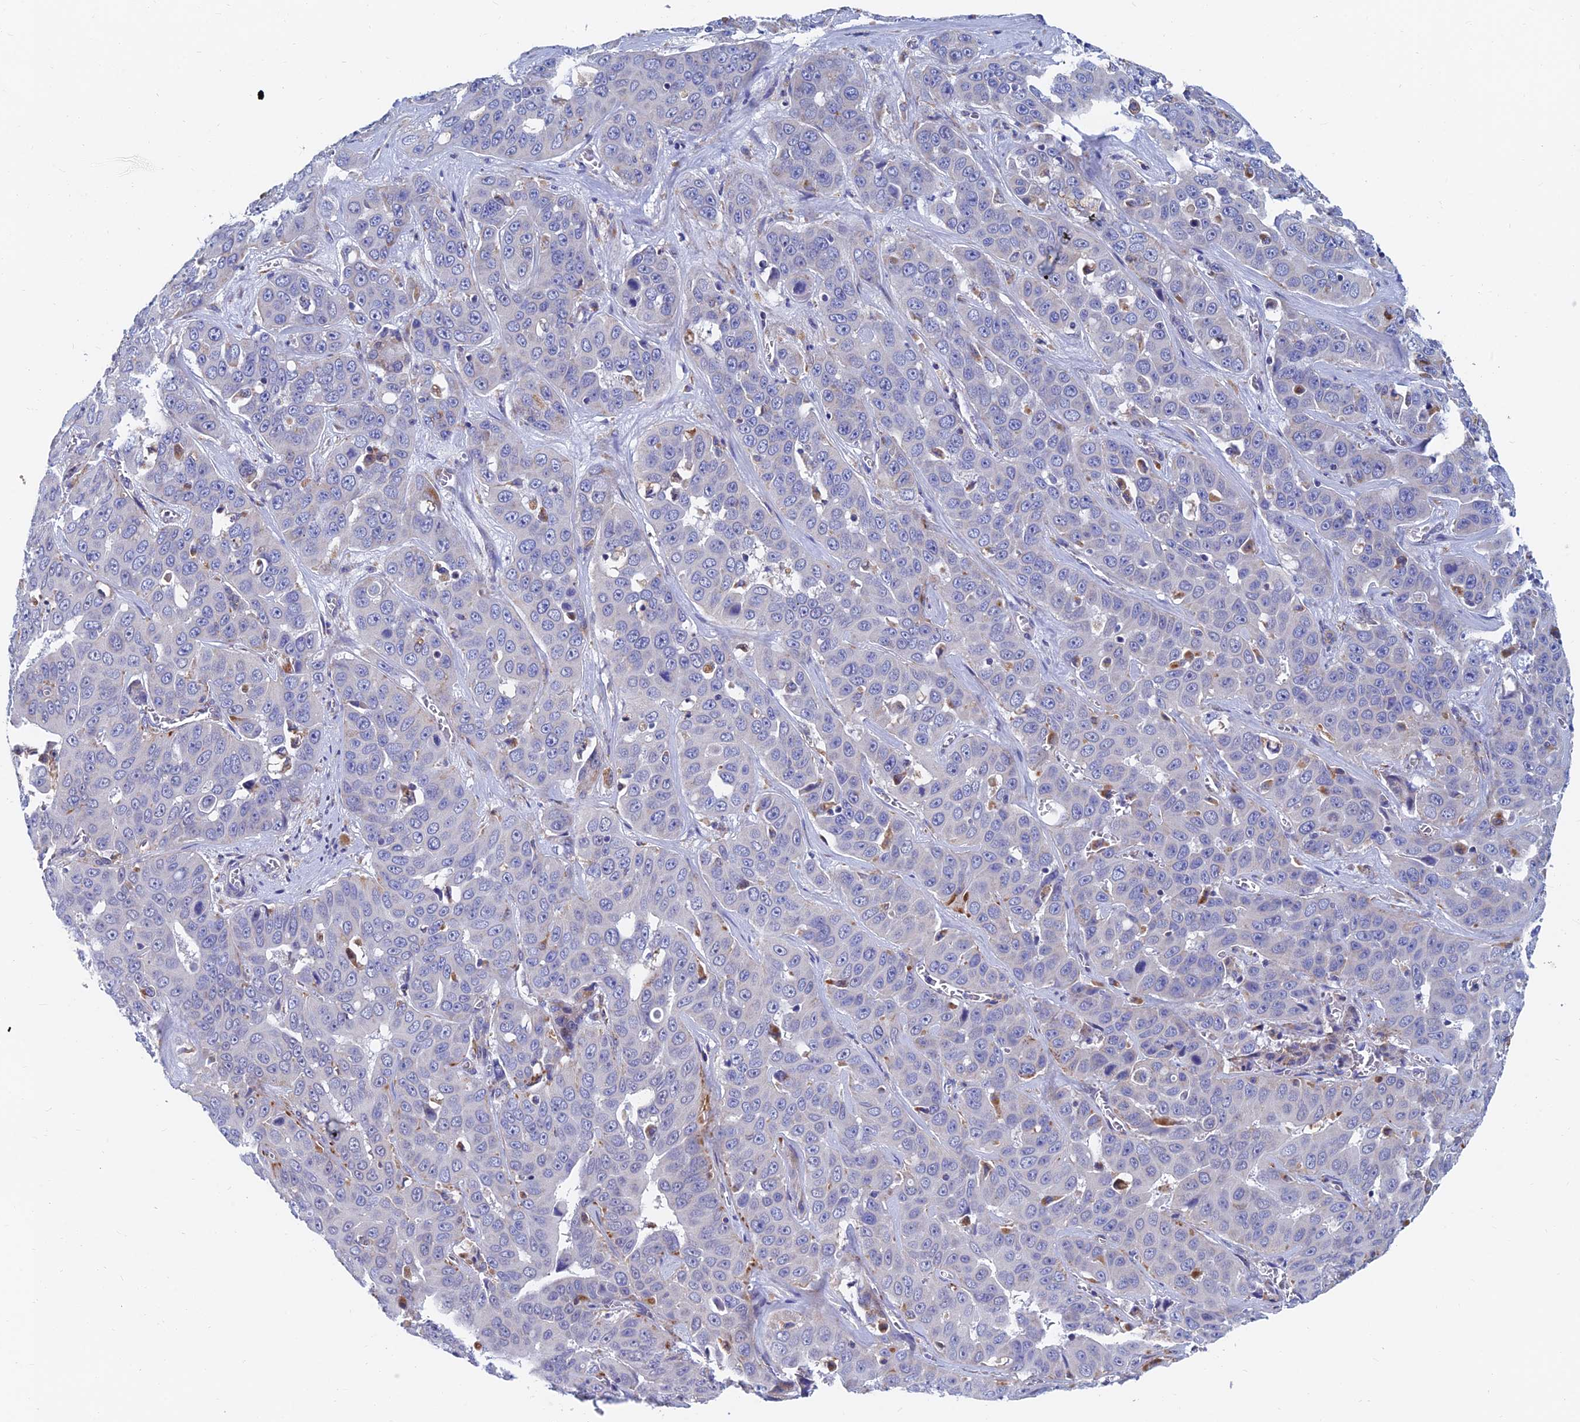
{"staining": {"intensity": "weak", "quantity": "<25%", "location": "cytoplasmic/membranous"}, "tissue": "liver cancer", "cell_type": "Tumor cells", "image_type": "cancer", "snomed": [{"axis": "morphology", "description": "Cholangiocarcinoma"}, {"axis": "topography", "description": "Liver"}], "caption": "The micrograph shows no significant expression in tumor cells of liver cholangiocarcinoma.", "gene": "SPNS1", "patient": {"sex": "female", "age": 52}}